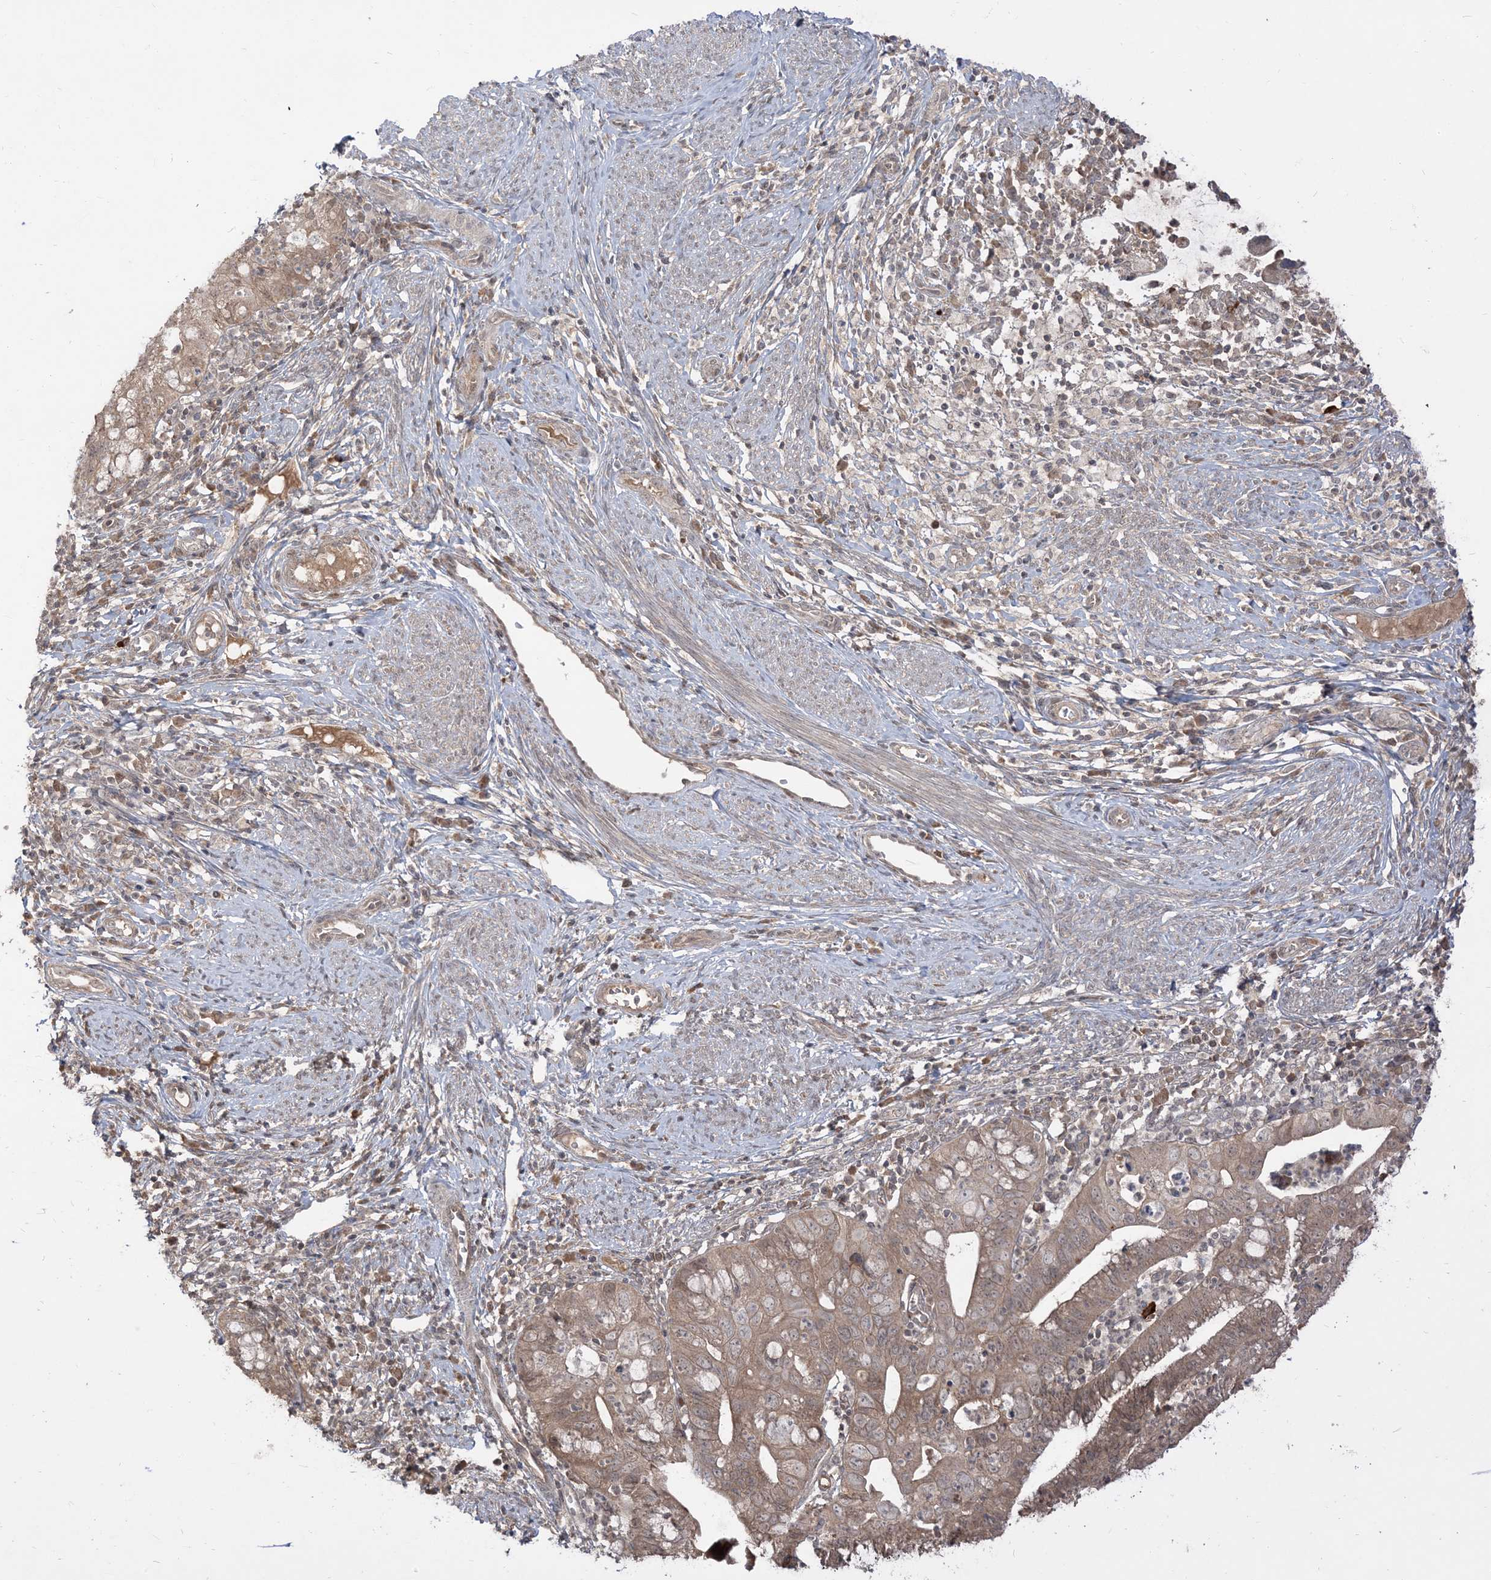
{"staining": {"intensity": "weak", "quantity": ">75%", "location": "cytoplasmic/membranous,nuclear"}, "tissue": "cervical cancer", "cell_type": "Tumor cells", "image_type": "cancer", "snomed": [{"axis": "morphology", "description": "Adenocarcinoma, NOS"}, {"axis": "topography", "description": "Cervix"}], "caption": "High-magnification brightfield microscopy of adenocarcinoma (cervical) stained with DAB (3,3'-diaminobenzidine) (brown) and counterstained with hematoxylin (blue). tumor cells exhibit weak cytoplasmic/membranous and nuclear expression is identified in about>75% of cells.", "gene": "TBCC", "patient": {"sex": "female", "age": 36}}